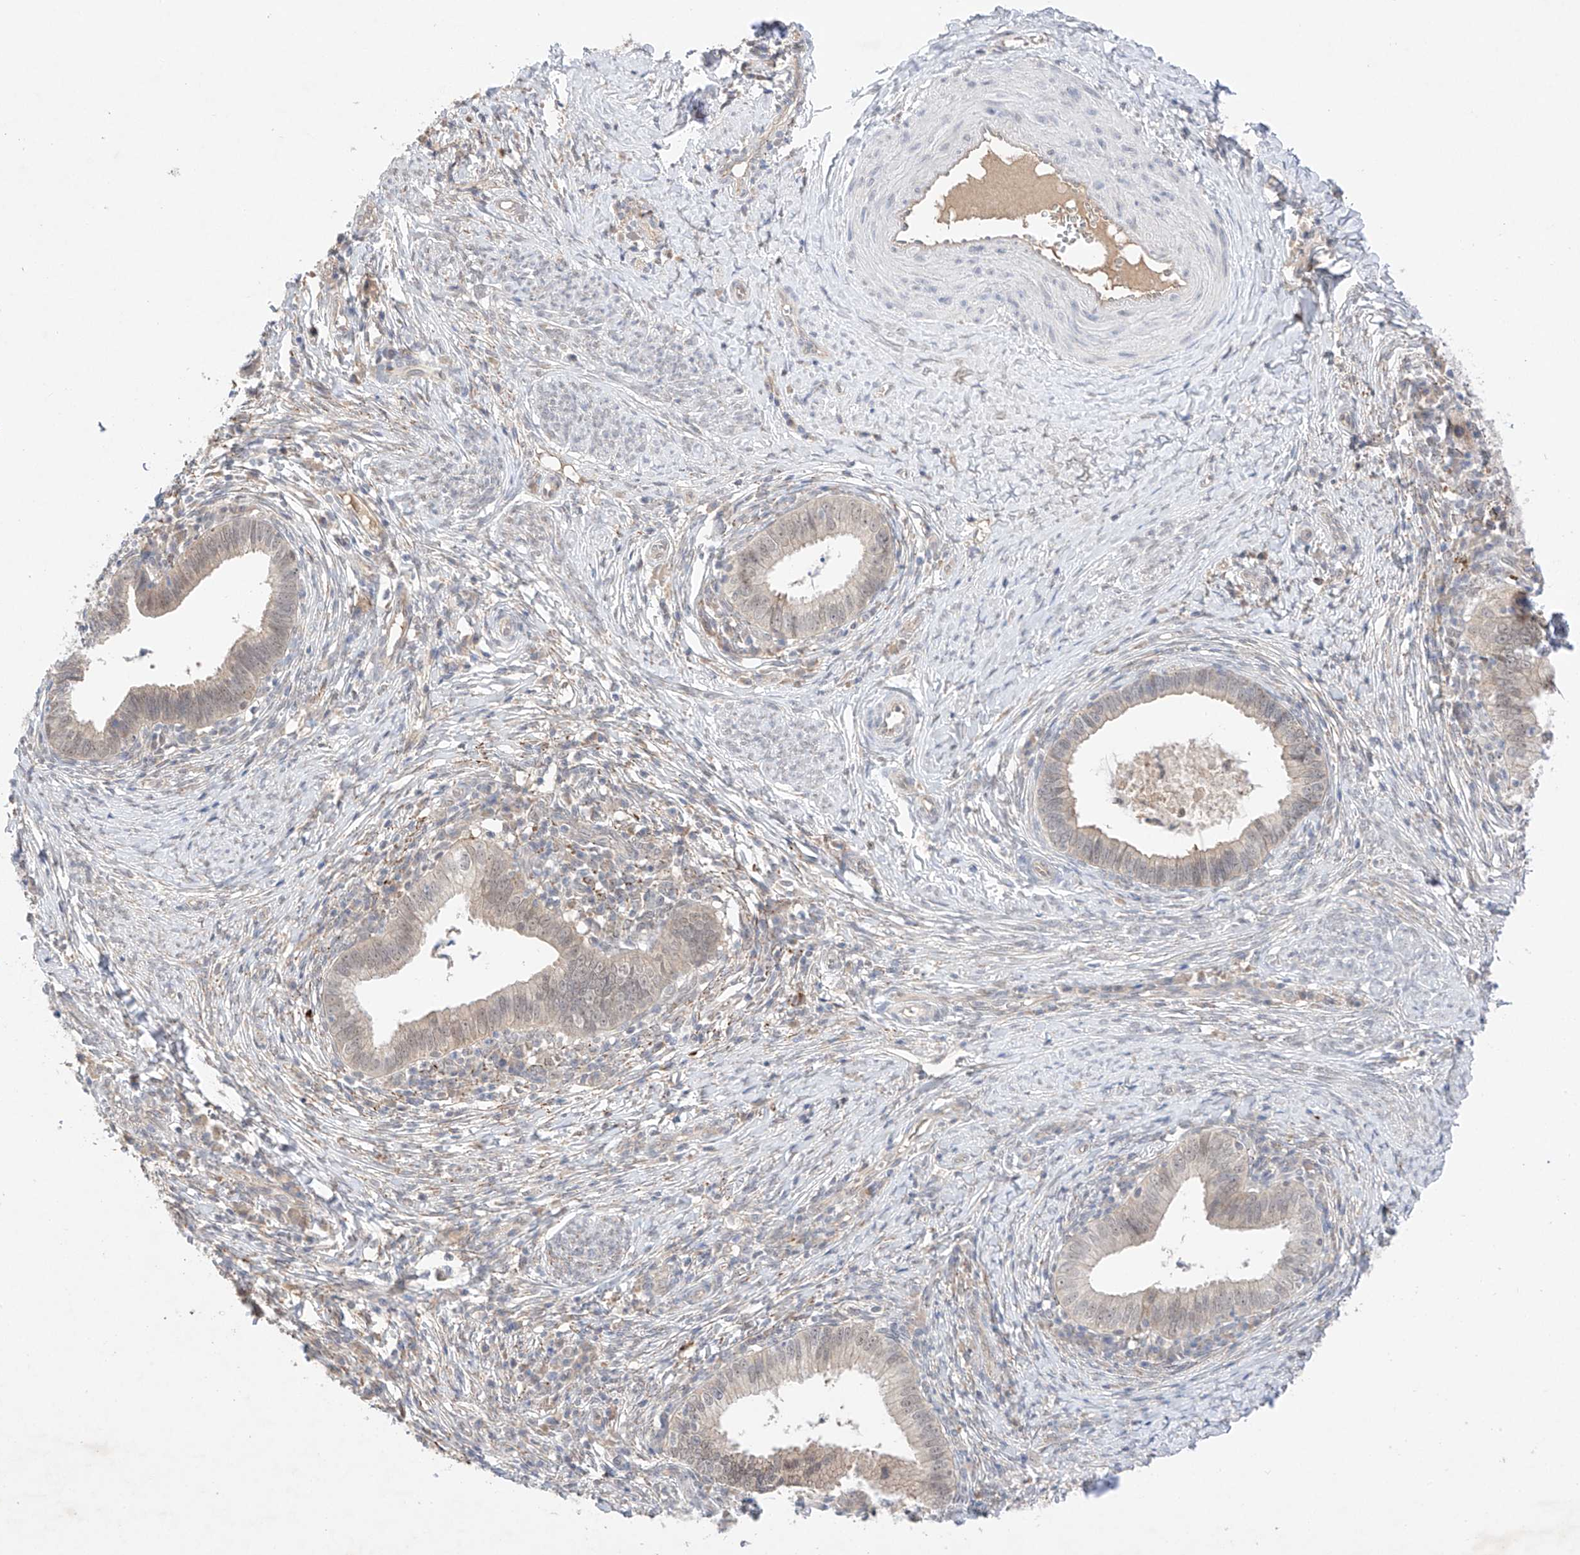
{"staining": {"intensity": "negative", "quantity": "none", "location": "none"}, "tissue": "cervical cancer", "cell_type": "Tumor cells", "image_type": "cancer", "snomed": [{"axis": "morphology", "description": "Adenocarcinoma, NOS"}, {"axis": "topography", "description": "Cervix"}], "caption": "Immunohistochemistry of cervical cancer (adenocarcinoma) demonstrates no staining in tumor cells. (DAB (3,3'-diaminobenzidine) IHC, high magnification).", "gene": "IL22RA2", "patient": {"sex": "female", "age": 36}}